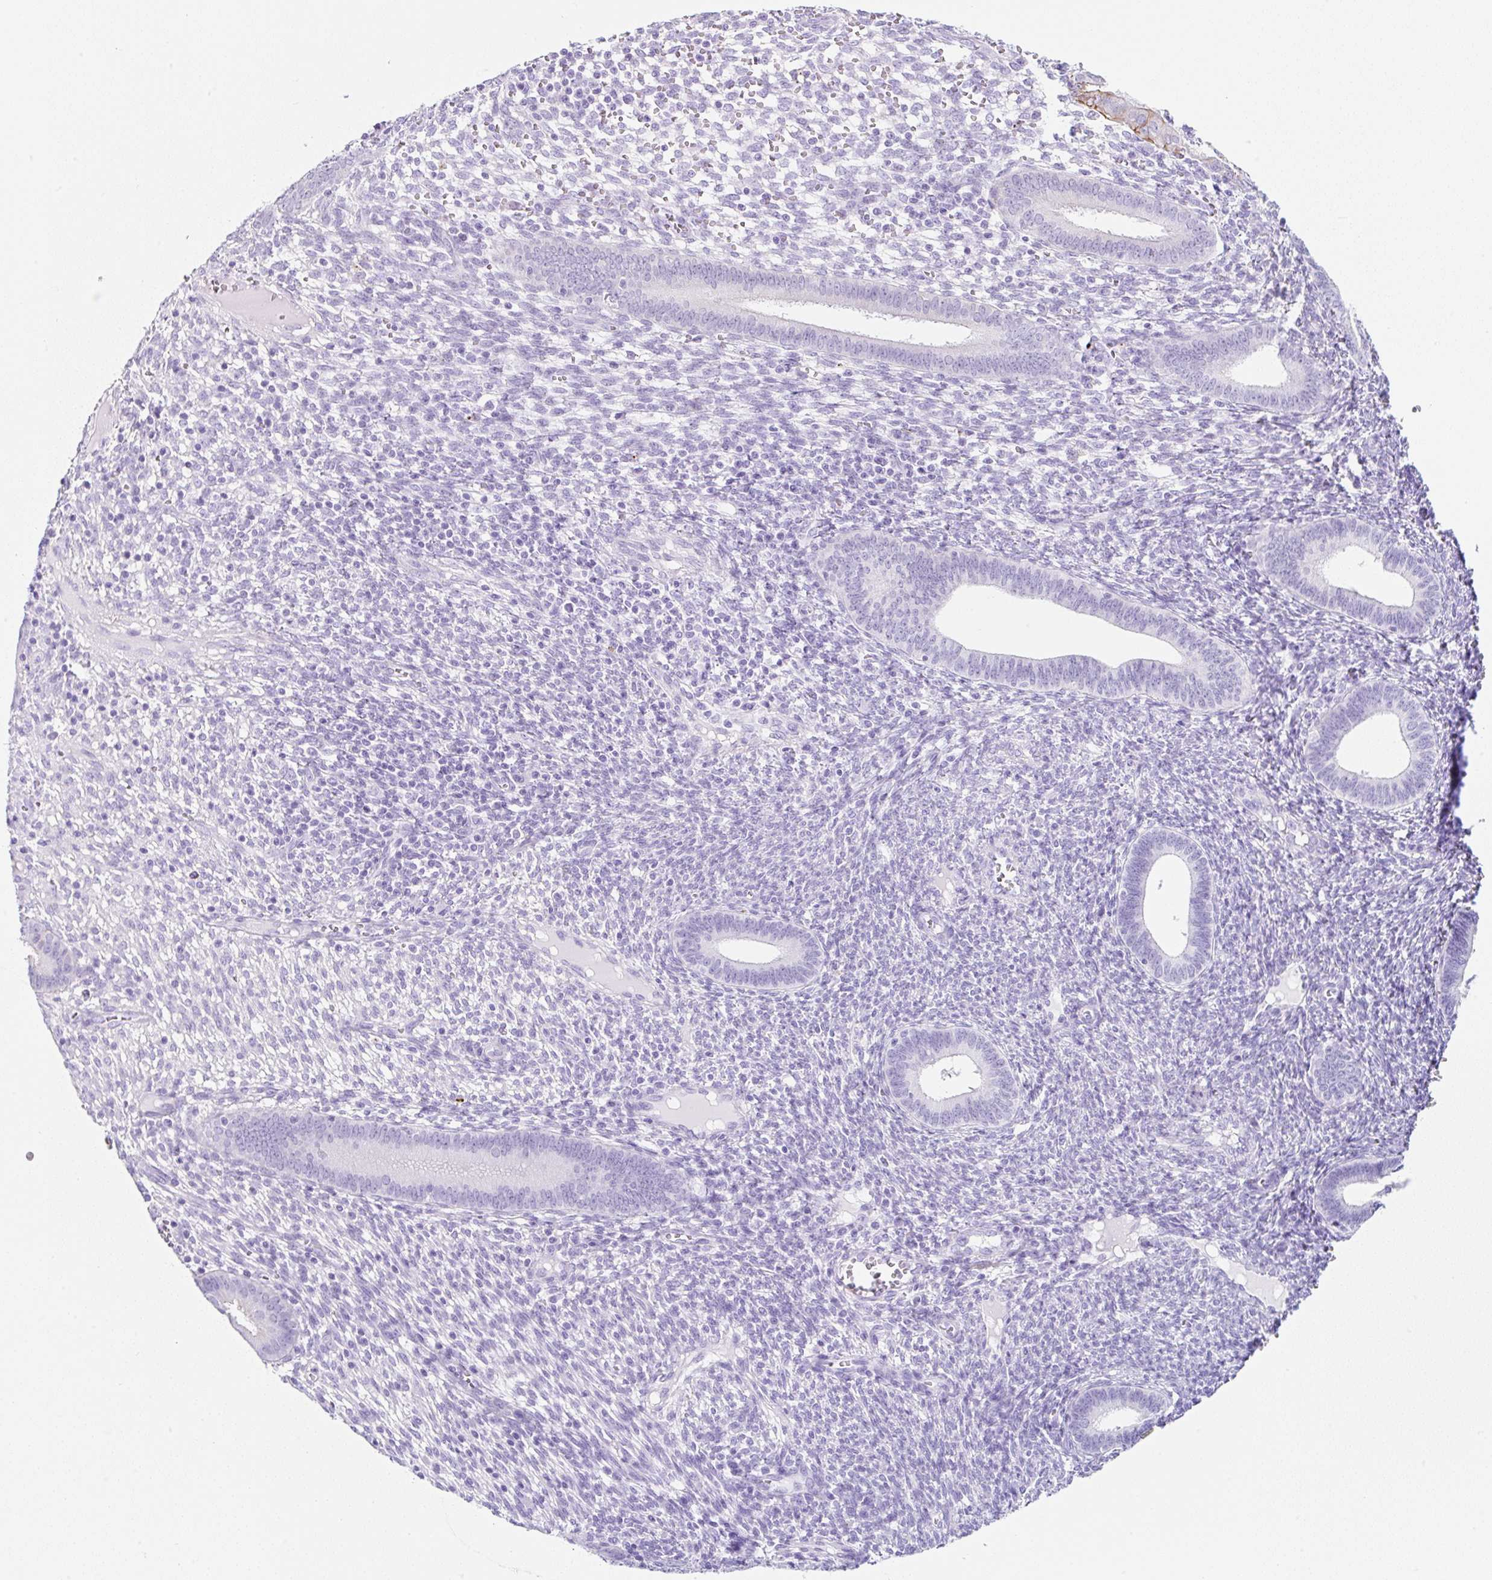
{"staining": {"intensity": "negative", "quantity": "none", "location": "none"}, "tissue": "endometrium", "cell_type": "Cells in endometrial stroma", "image_type": "normal", "snomed": [{"axis": "morphology", "description": "Normal tissue, NOS"}, {"axis": "topography", "description": "Endometrium"}], "caption": "Immunohistochemical staining of unremarkable endometrium displays no significant positivity in cells in endometrial stroma. (DAB (3,3'-diaminobenzidine) IHC with hematoxylin counter stain).", "gene": "CLDND2", "patient": {"sex": "female", "age": 41}}